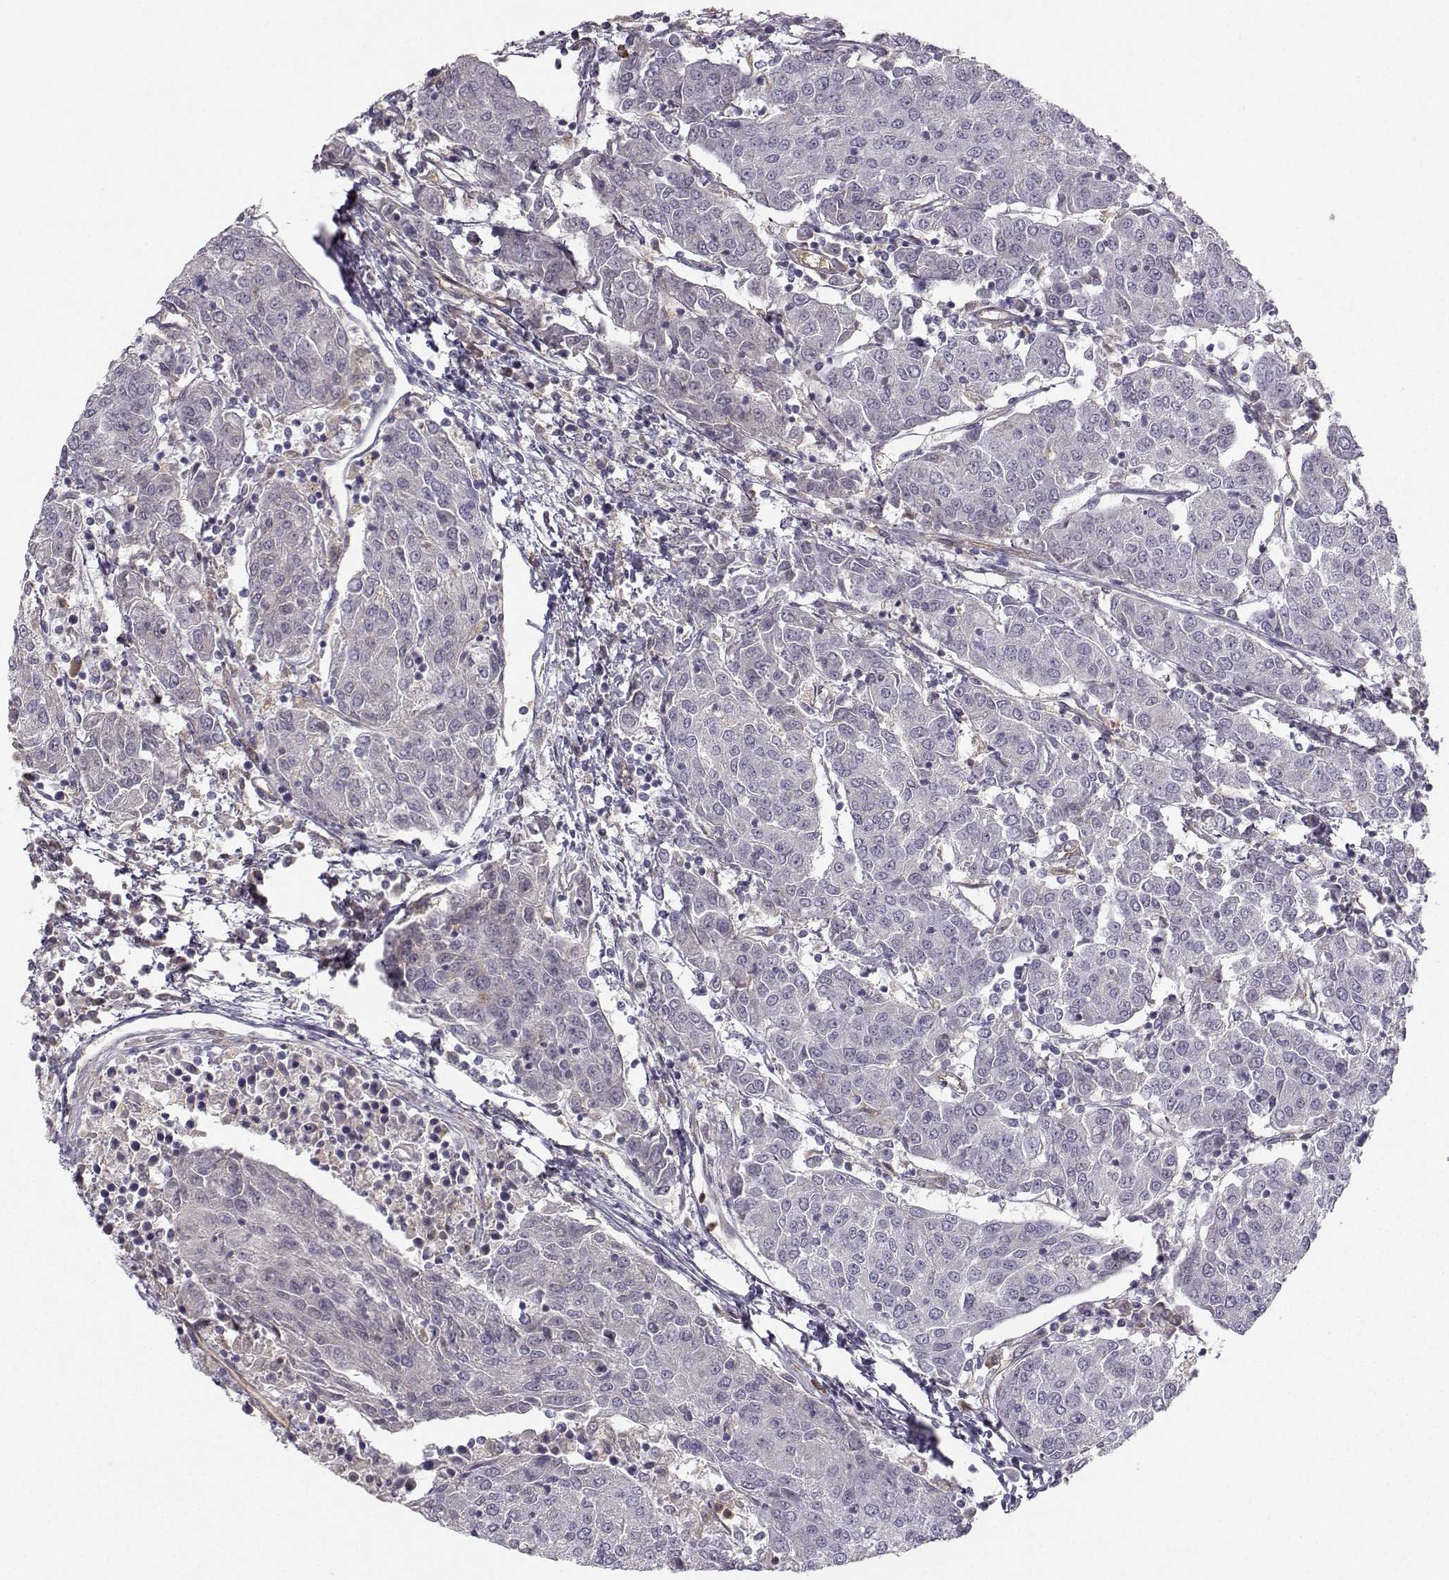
{"staining": {"intensity": "negative", "quantity": "none", "location": "none"}, "tissue": "urothelial cancer", "cell_type": "Tumor cells", "image_type": "cancer", "snomed": [{"axis": "morphology", "description": "Urothelial carcinoma, High grade"}, {"axis": "topography", "description": "Urinary bladder"}], "caption": "IHC micrograph of urothelial carcinoma (high-grade) stained for a protein (brown), which displays no staining in tumor cells. Nuclei are stained in blue.", "gene": "OPRD1", "patient": {"sex": "female", "age": 85}}